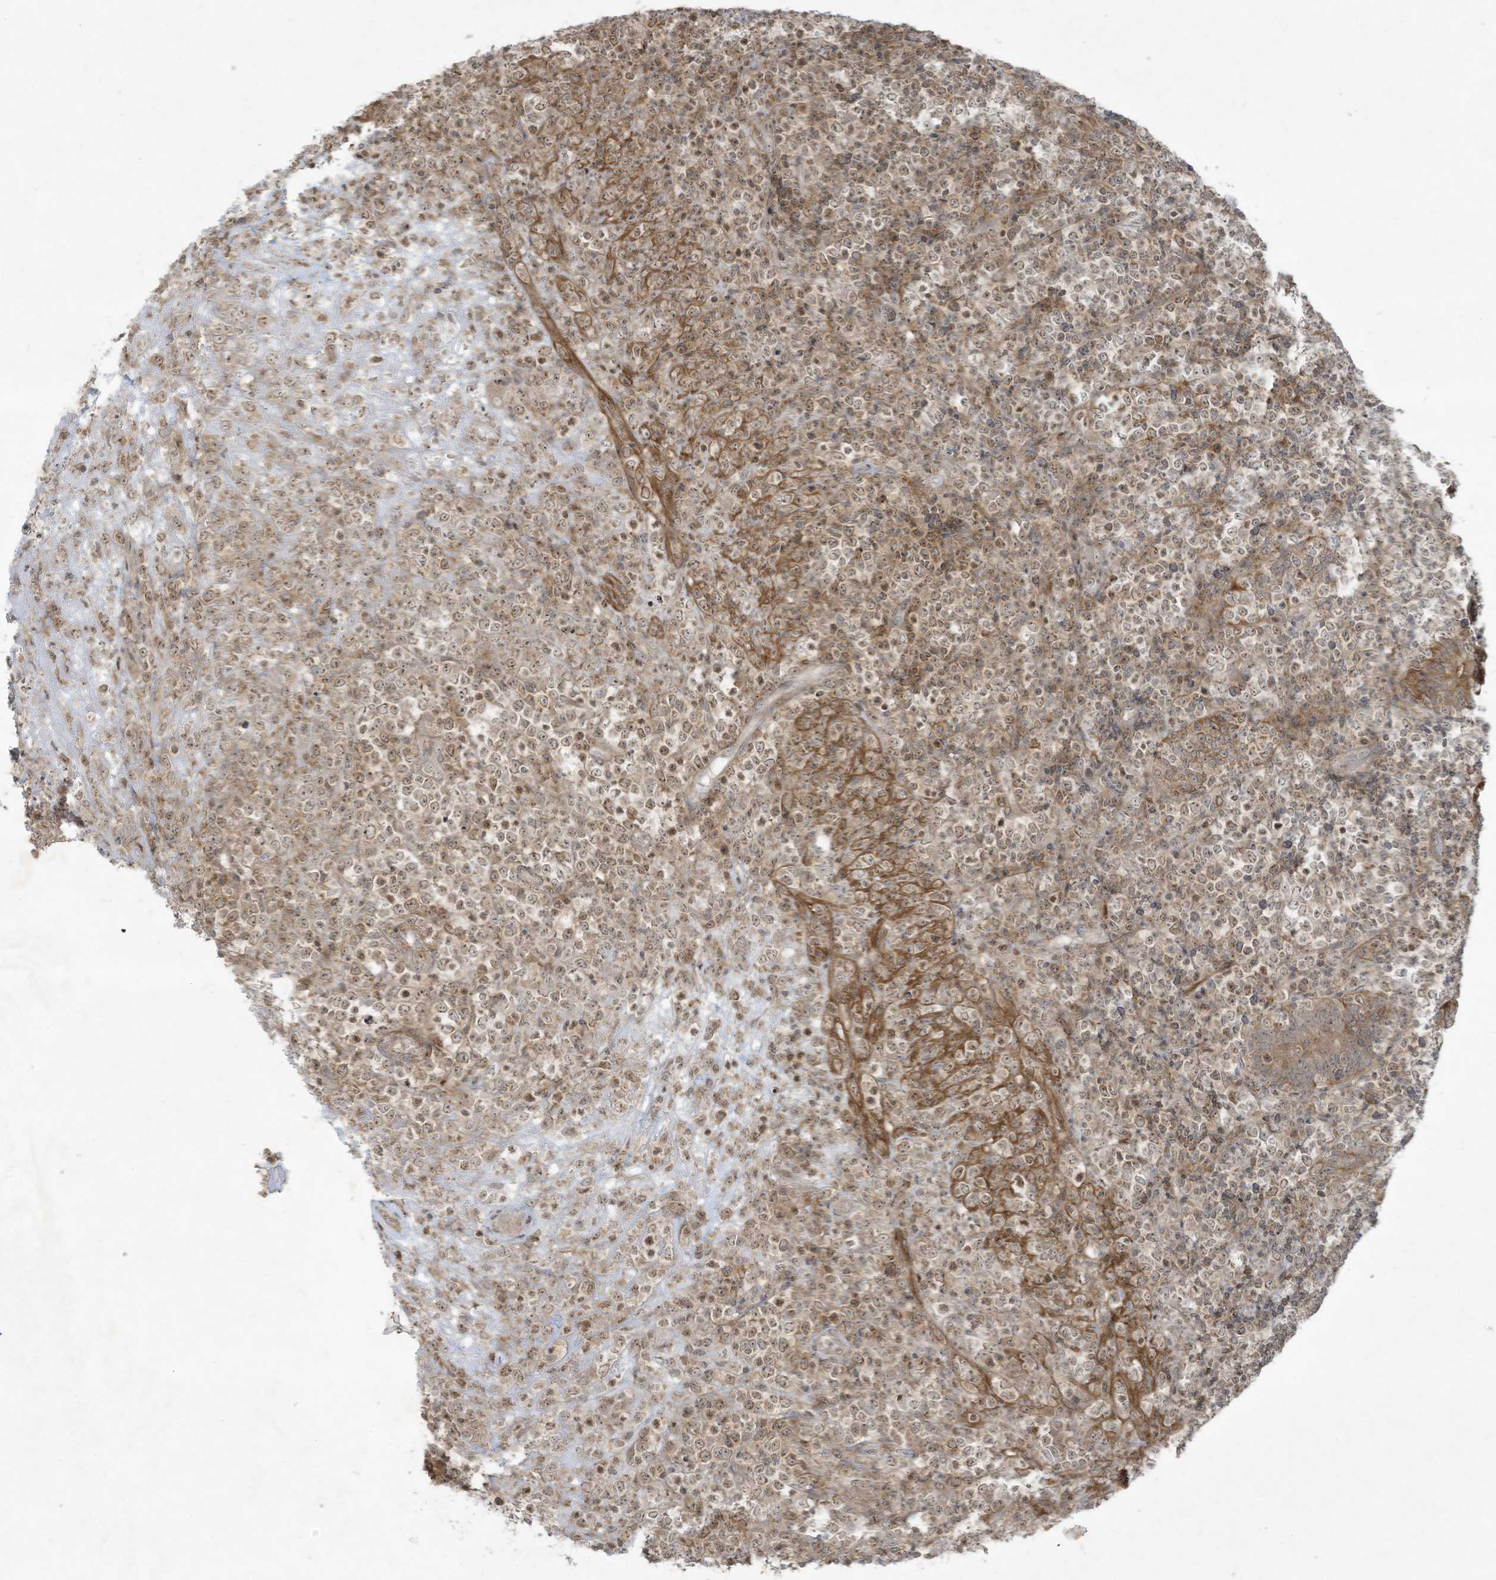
{"staining": {"intensity": "moderate", "quantity": ">75%", "location": "nuclear"}, "tissue": "lymphoma", "cell_type": "Tumor cells", "image_type": "cancer", "snomed": [{"axis": "morphology", "description": "Malignant lymphoma, non-Hodgkin's type, High grade"}, {"axis": "topography", "description": "Colon"}], "caption": "The photomicrograph exhibits staining of lymphoma, revealing moderate nuclear protein positivity (brown color) within tumor cells. (DAB = brown stain, brightfield microscopy at high magnification).", "gene": "ZNF263", "patient": {"sex": "female", "age": 53}}